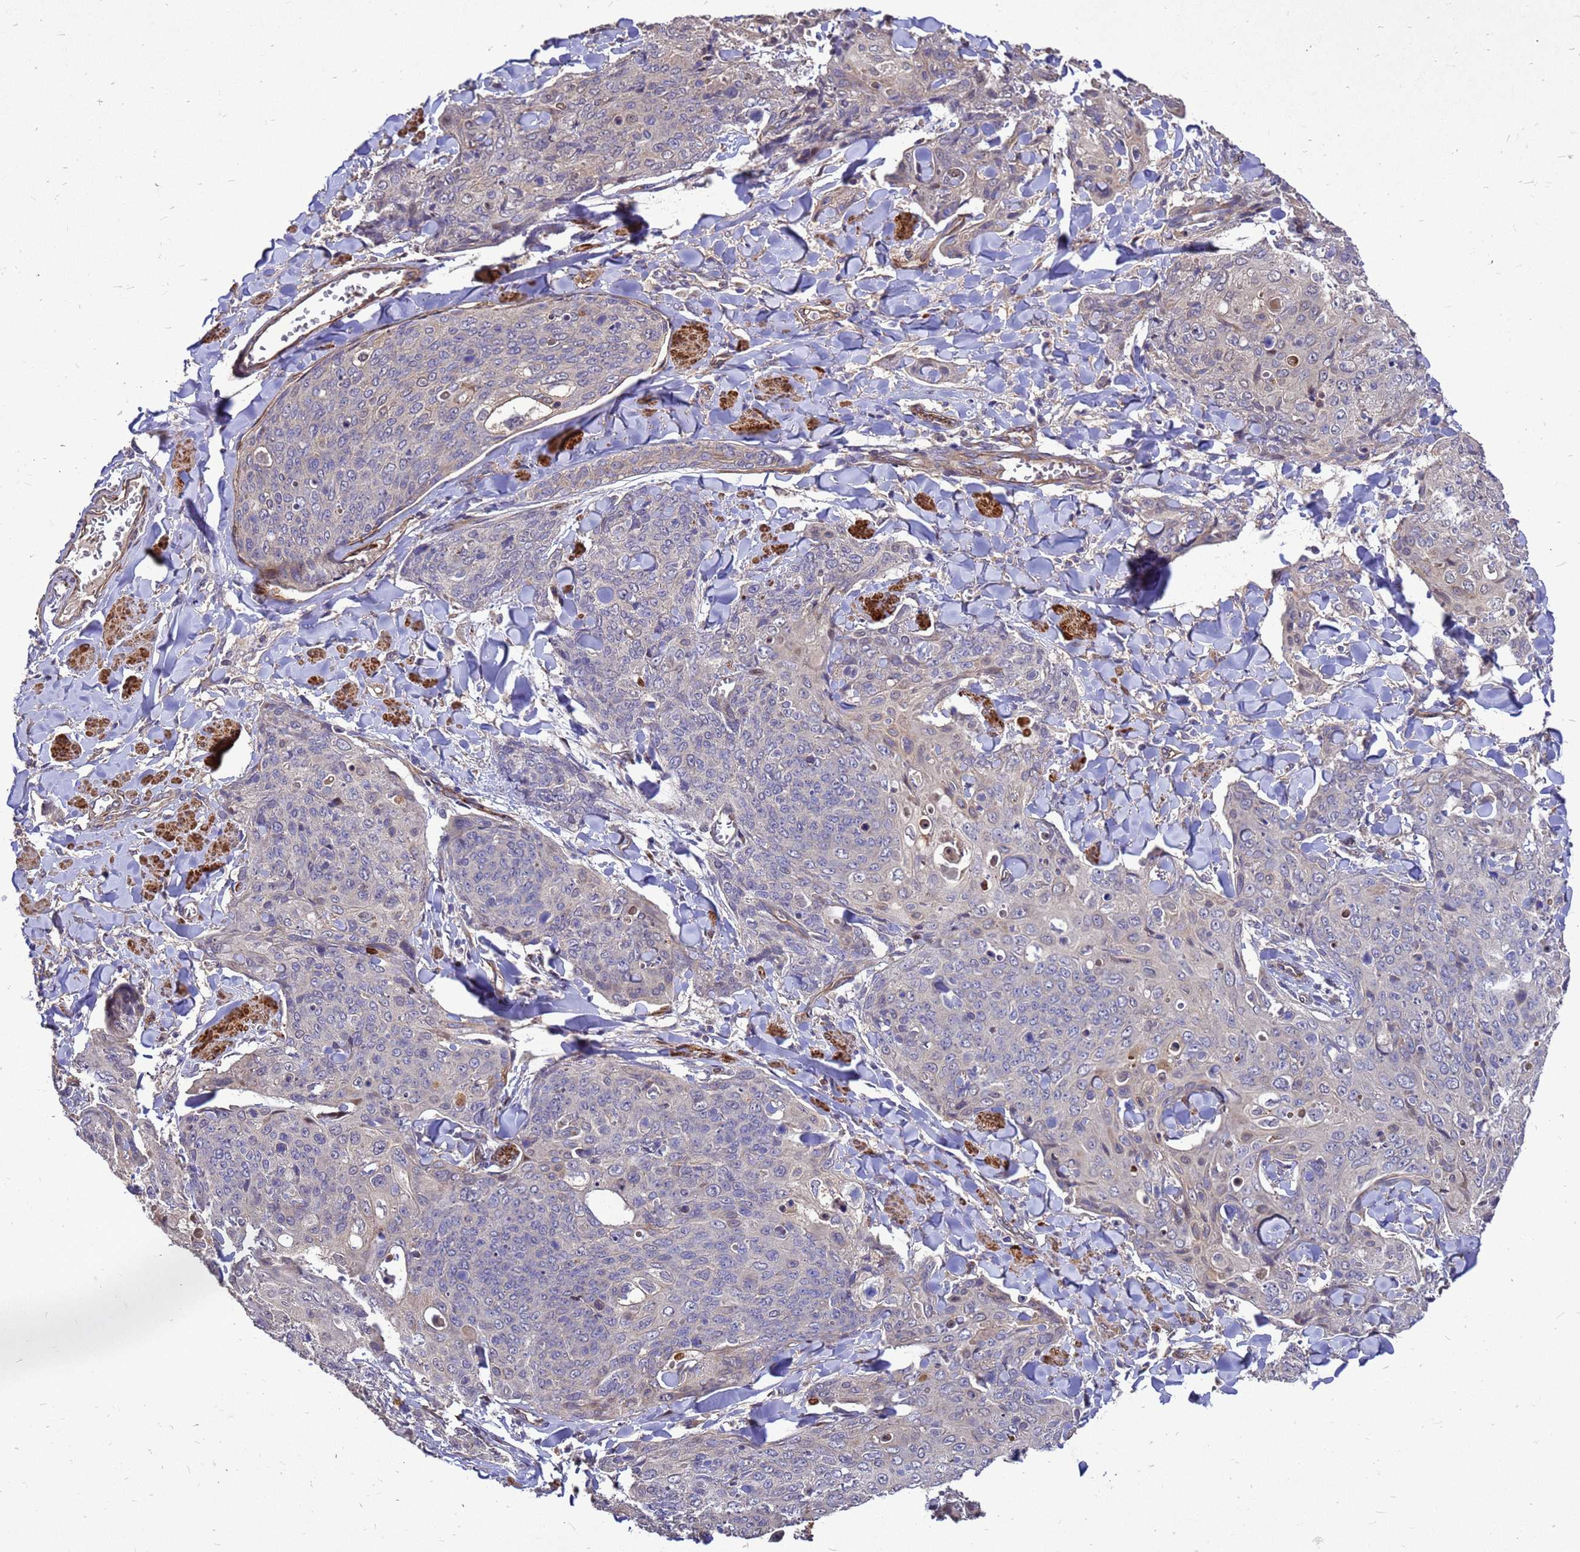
{"staining": {"intensity": "negative", "quantity": "none", "location": "none"}, "tissue": "skin cancer", "cell_type": "Tumor cells", "image_type": "cancer", "snomed": [{"axis": "morphology", "description": "Squamous cell carcinoma, NOS"}, {"axis": "topography", "description": "Skin"}, {"axis": "topography", "description": "Vulva"}], "caption": "Immunohistochemistry (IHC) photomicrograph of neoplastic tissue: skin cancer (squamous cell carcinoma) stained with DAB (3,3'-diaminobenzidine) exhibits no significant protein positivity in tumor cells. (Immunohistochemistry, brightfield microscopy, high magnification).", "gene": "RSPRY1", "patient": {"sex": "female", "age": 85}}